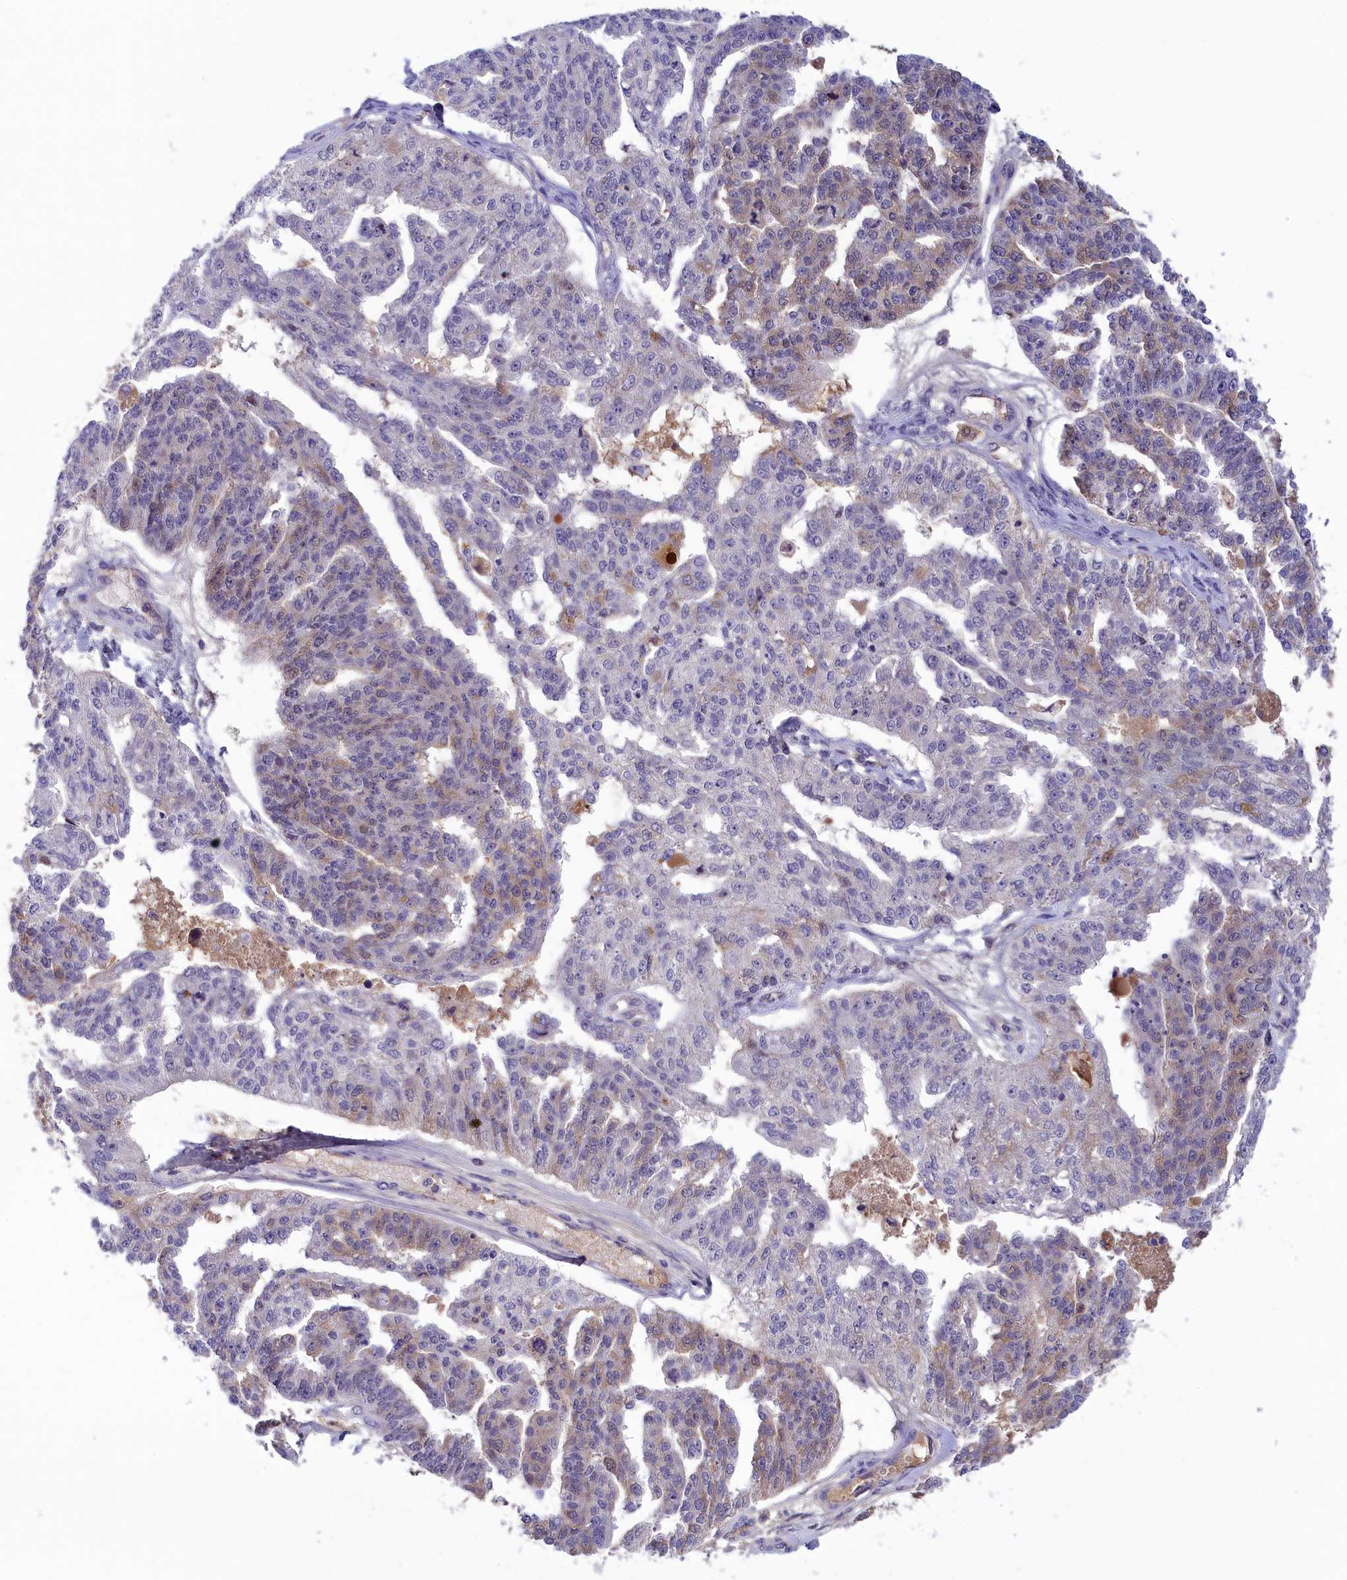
{"staining": {"intensity": "weak", "quantity": "<25%", "location": "cytoplasmic/membranous,nuclear"}, "tissue": "ovarian cancer", "cell_type": "Tumor cells", "image_type": "cancer", "snomed": [{"axis": "morphology", "description": "Cystadenocarcinoma, serous, NOS"}, {"axis": "topography", "description": "Ovary"}], "caption": "A photomicrograph of ovarian cancer stained for a protein demonstrates no brown staining in tumor cells.", "gene": "STYX", "patient": {"sex": "female", "age": 58}}